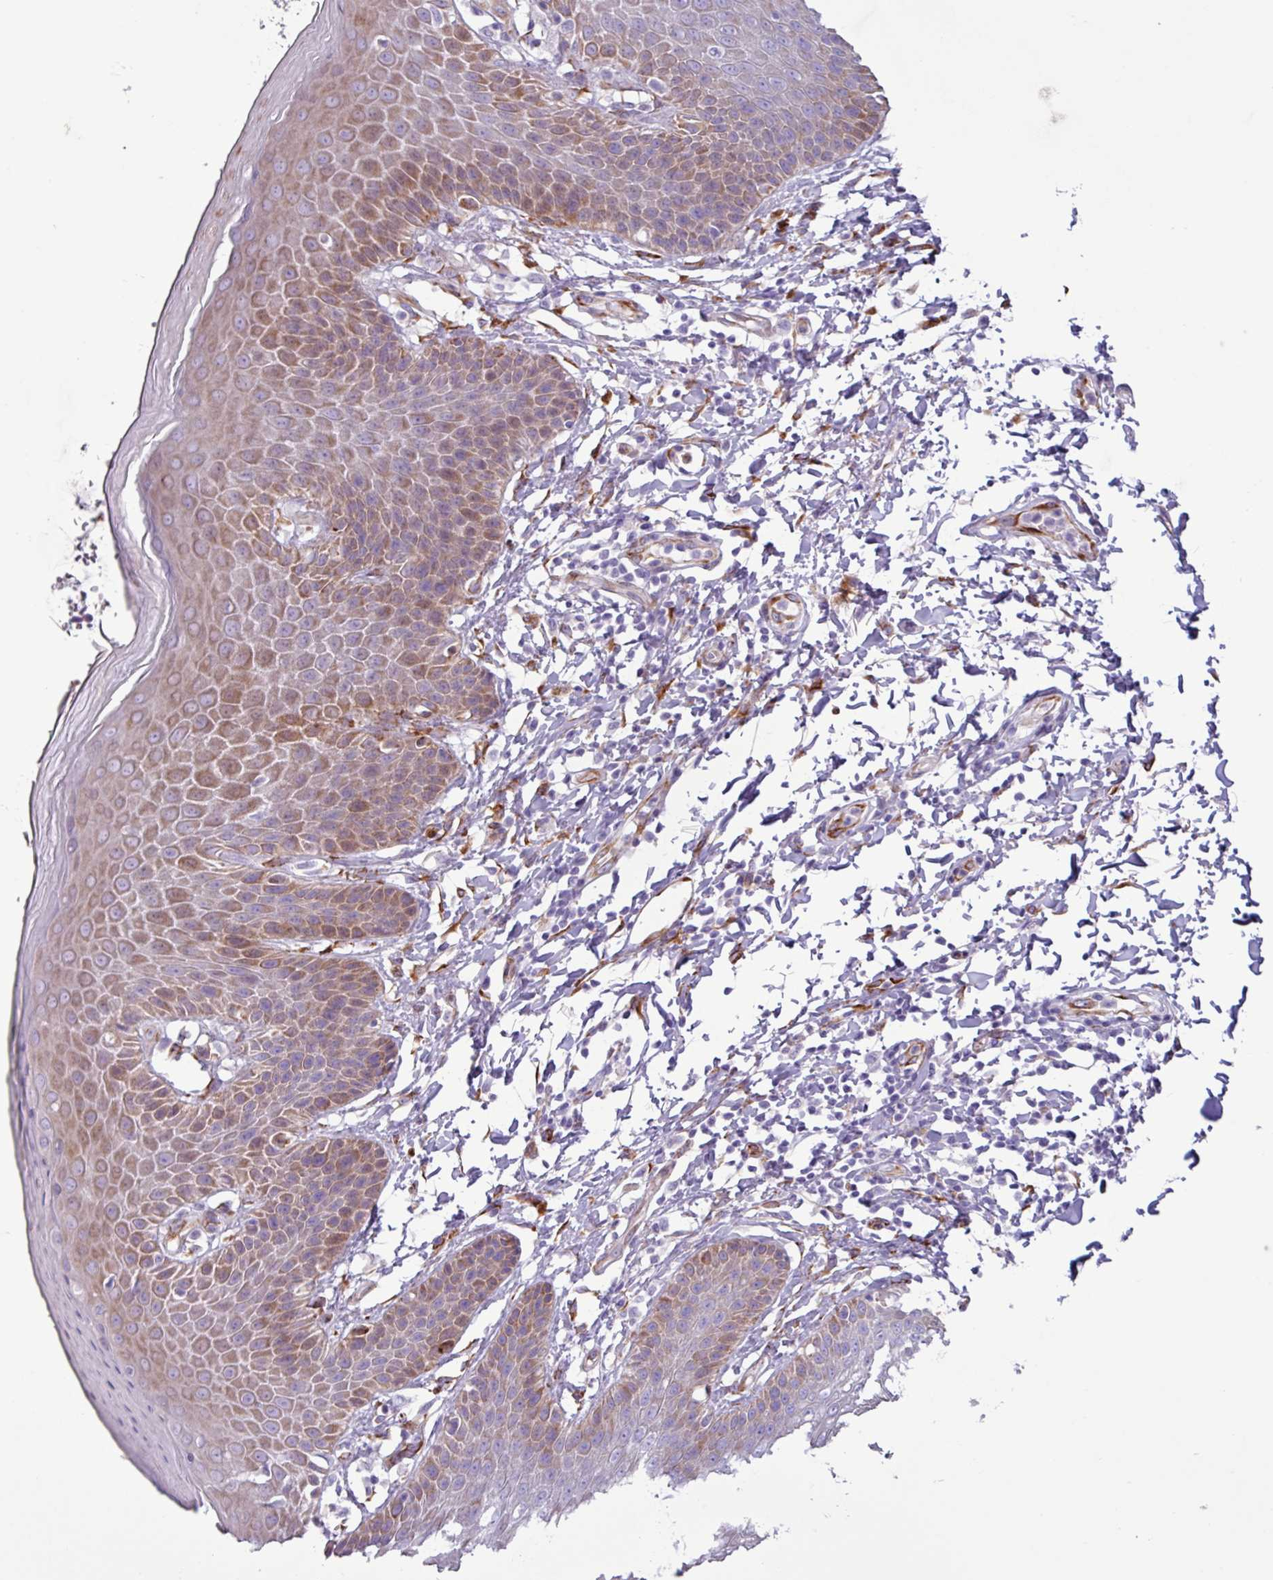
{"staining": {"intensity": "moderate", "quantity": "25%-75%", "location": "cytoplasmic/membranous"}, "tissue": "skin", "cell_type": "Epidermal cells", "image_type": "normal", "snomed": [{"axis": "morphology", "description": "Normal tissue, NOS"}, {"axis": "topography", "description": "Peripheral nerve tissue"}], "caption": "Brown immunohistochemical staining in benign skin shows moderate cytoplasmic/membranous staining in about 25%-75% of epidermal cells.", "gene": "PPP1R35", "patient": {"sex": "male", "age": 51}}